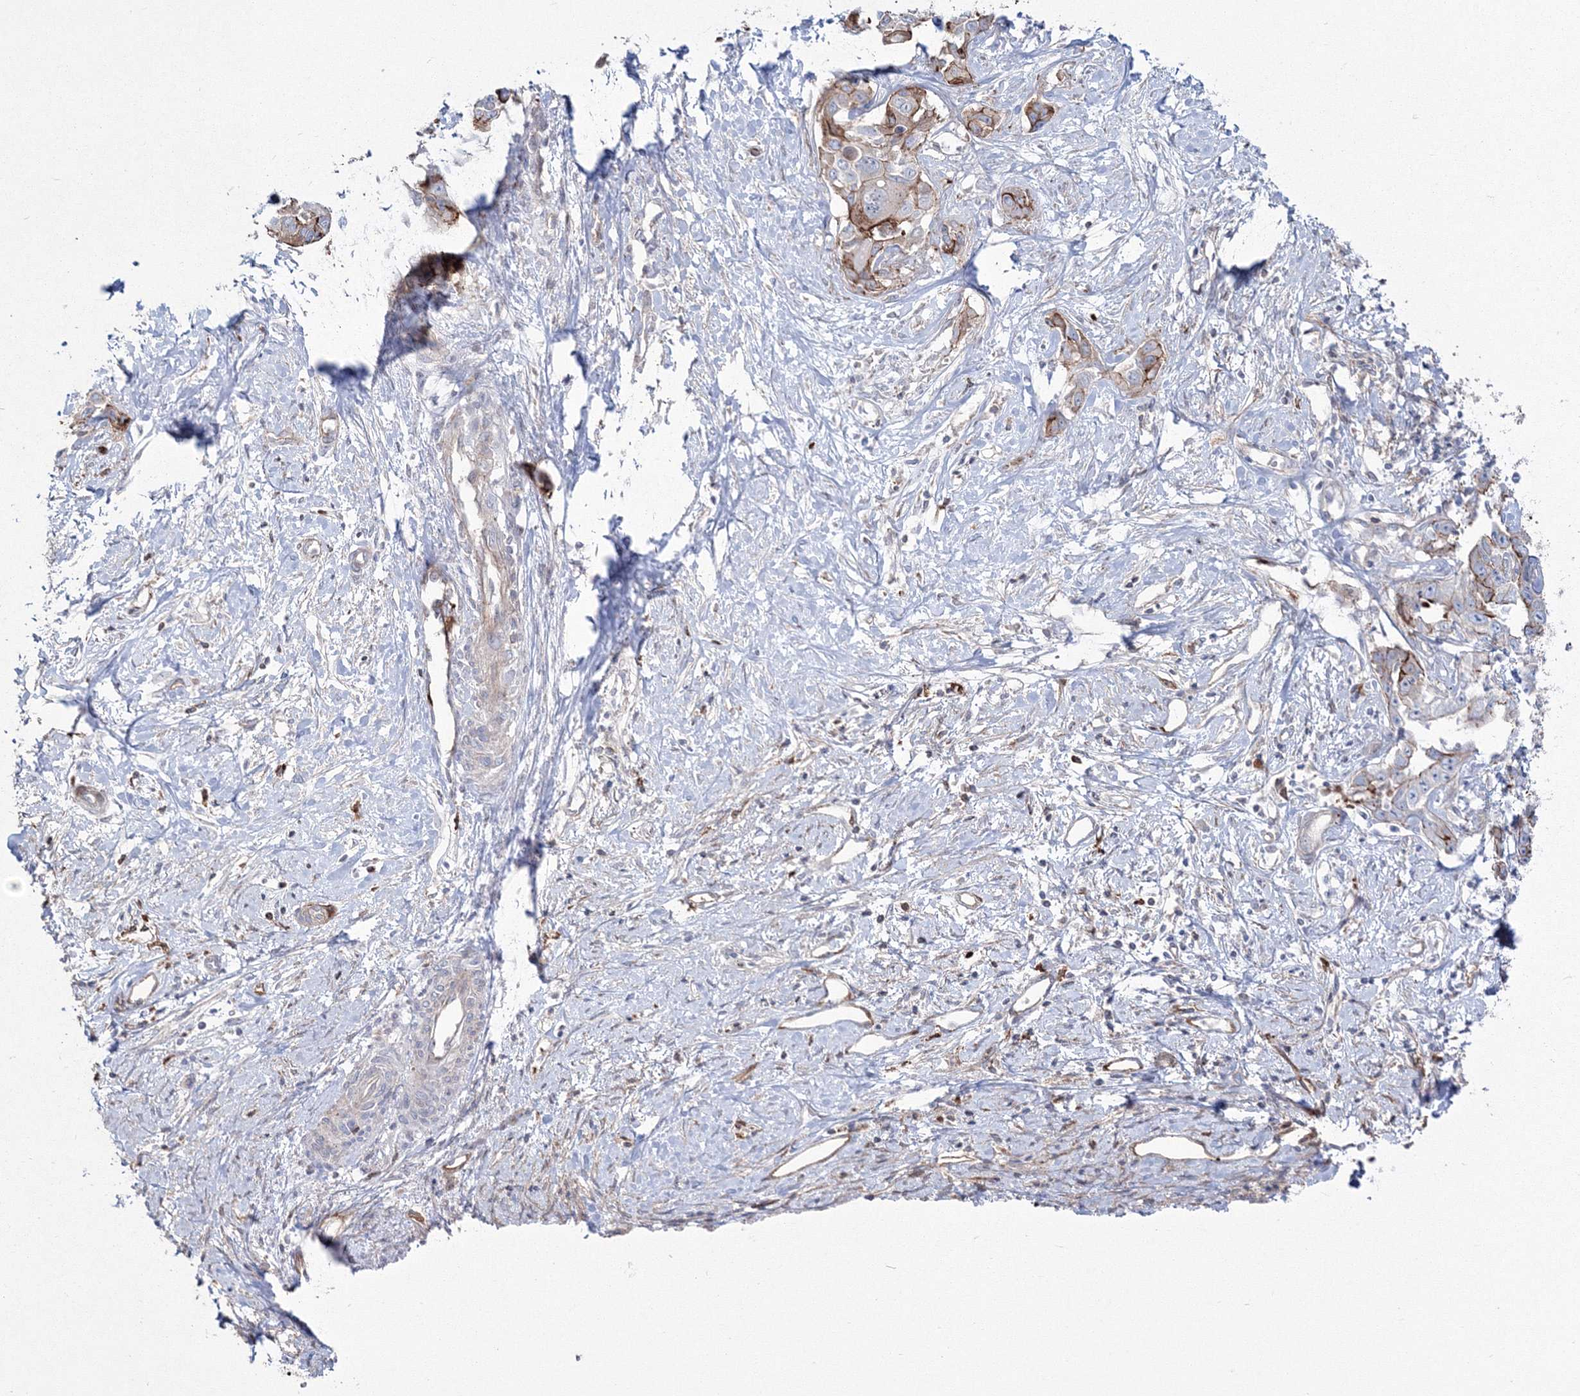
{"staining": {"intensity": "moderate", "quantity": "25%-75%", "location": "cytoplasmic/membranous"}, "tissue": "liver cancer", "cell_type": "Tumor cells", "image_type": "cancer", "snomed": [{"axis": "morphology", "description": "Cholangiocarcinoma"}, {"axis": "topography", "description": "Liver"}], "caption": "Tumor cells demonstrate medium levels of moderate cytoplasmic/membranous staining in approximately 25%-75% of cells in liver cancer.", "gene": "HYAL2", "patient": {"sex": "male", "age": 59}}